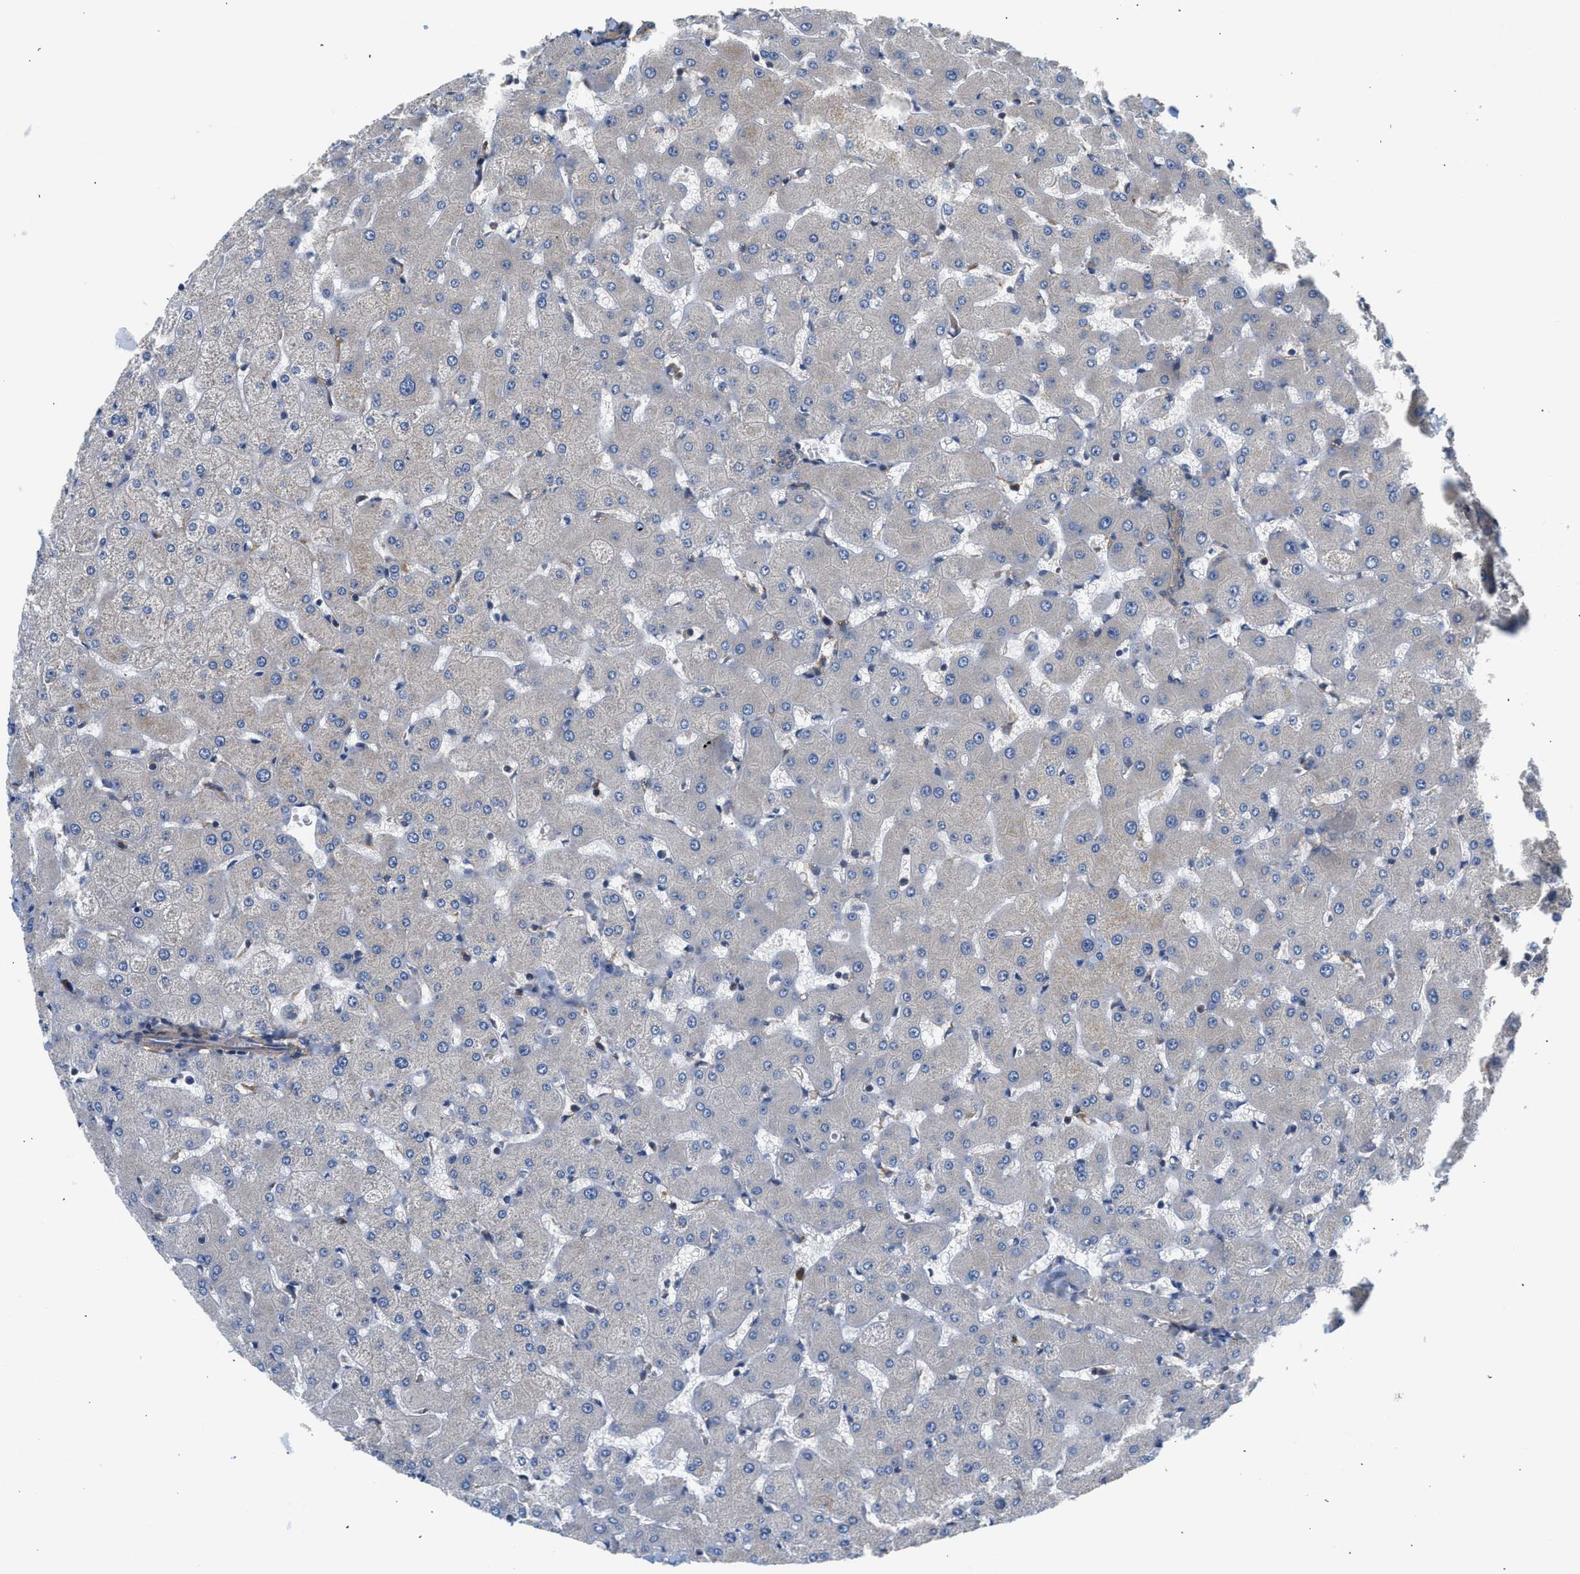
{"staining": {"intensity": "weak", "quantity": ">75%", "location": "cytoplasmic/membranous"}, "tissue": "liver", "cell_type": "Cholangiocytes", "image_type": "normal", "snomed": [{"axis": "morphology", "description": "Normal tissue, NOS"}, {"axis": "topography", "description": "Liver"}], "caption": "Immunohistochemical staining of unremarkable liver reveals >75% levels of weak cytoplasmic/membranous protein expression in approximately >75% of cholangiocytes.", "gene": "POLG2", "patient": {"sex": "female", "age": 63}}